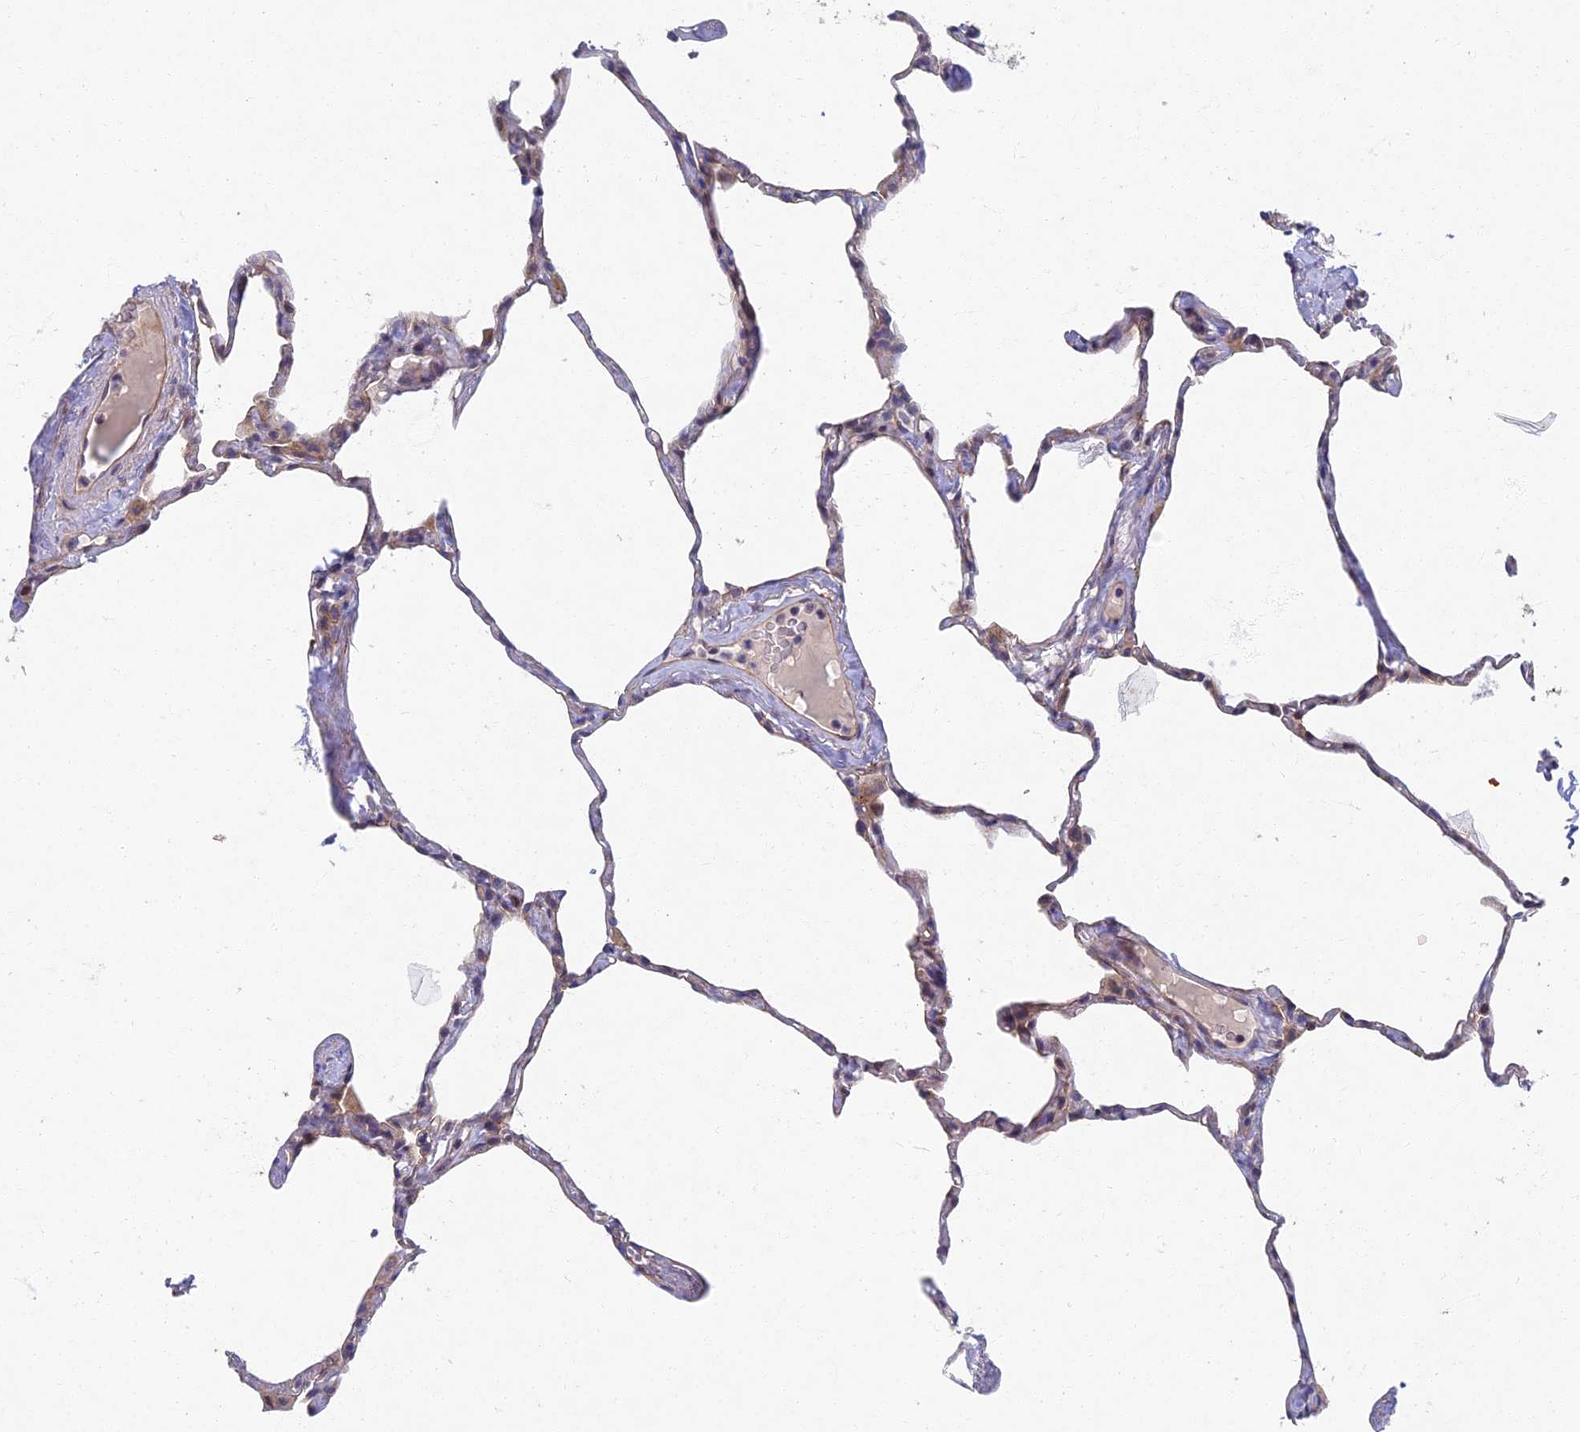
{"staining": {"intensity": "weak", "quantity": "<25%", "location": "cytoplasmic/membranous"}, "tissue": "lung", "cell_type": "Alveolar cells", "image_type": "normal", "snomed": [{"axis": "morphology", "description": "Normal tissue, NOS"}, {"axis": "topography", "description": "Lung"}], "caption": "Protein analysis of normal lung shows no significant staining in alveolar cells. The staining was performed using DAB (3,3'-diaminobenzidine) to visualize the protein expression in brown, while the nuclei were stained in blue with hematoxylin (Magnification: 20x).", "gene": "RHBDL2", "patient": {"sex": "male", "age": 65}}